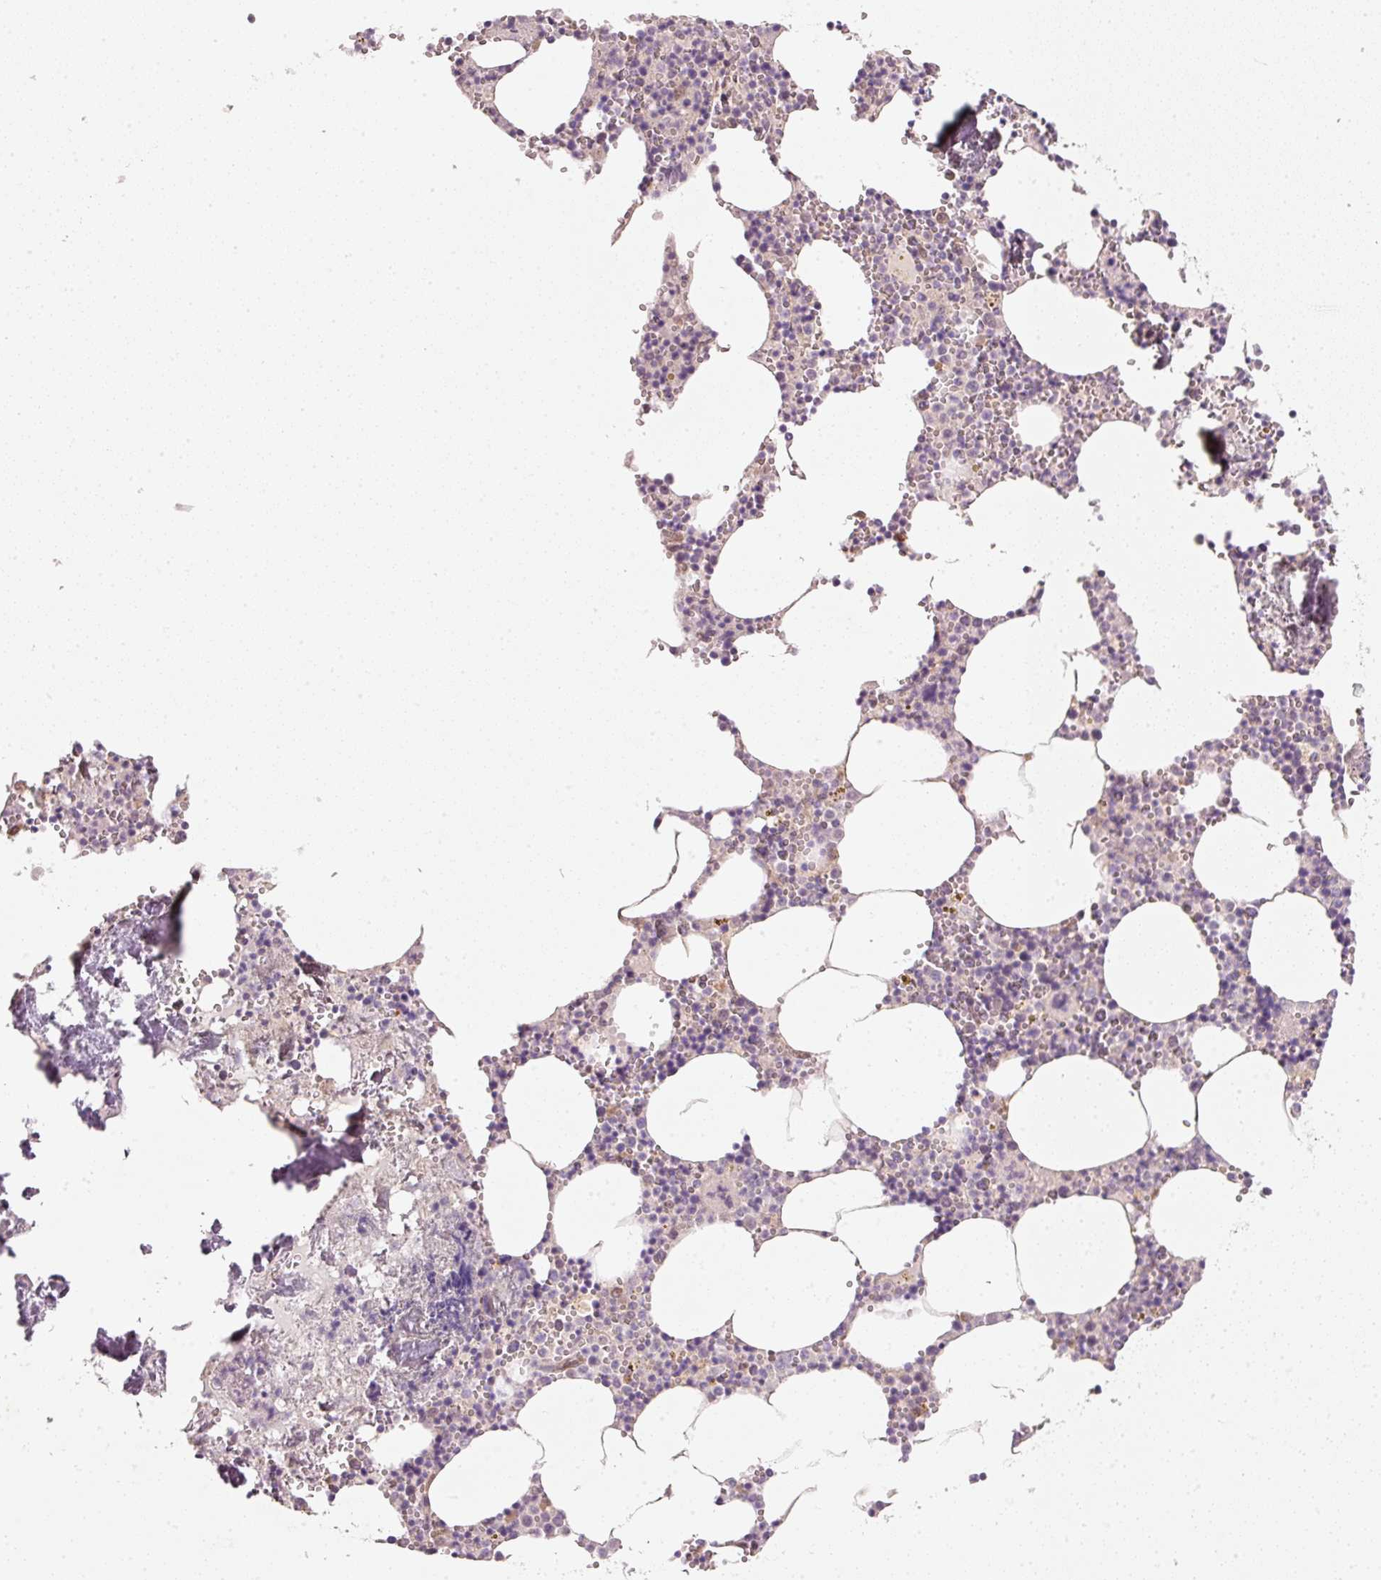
{"staining": {"intensity": "negative", "quantity": "none", "location": "none"}, "tissue": "bone marrow", "cell_type": "Hematopoietic cells", "image_type": "normal", "snomed": [{"axis": "morphology", "description": "Normal tissue, NOS"}, {"axis": "topography", "description": "Bone marrow"}], "caption": "The IHC micrograph has no significant staining in hematopoietic cells of bone marrow.", "gene": "RGL2", "patient": {"sex": "male", "age": 54}}